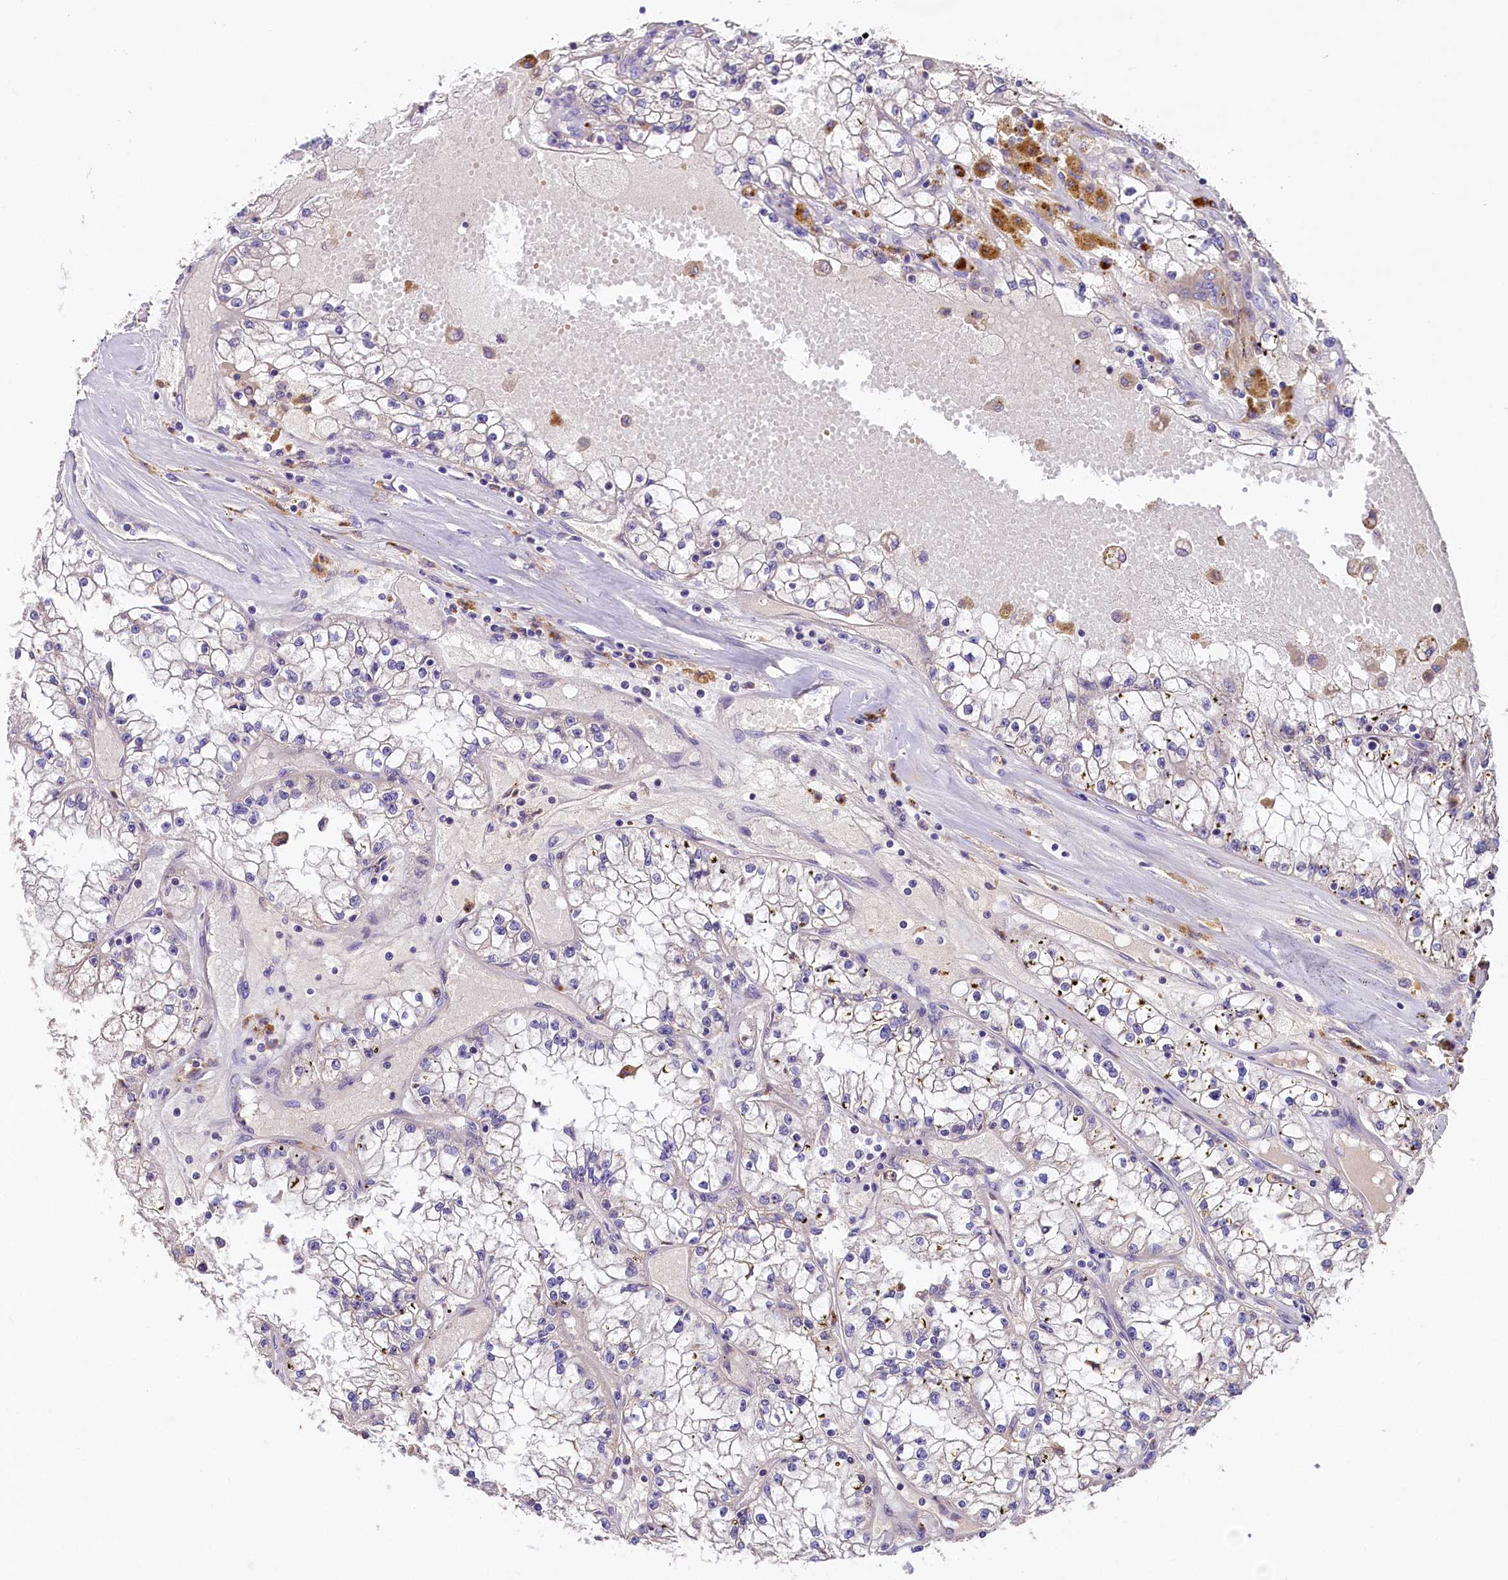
{"staining": {"intensity": "negative", "quantity": "none", "location": "none"}, "tissue": "renal cancer", "cell_type": "Tumor cells", "image_type": "cancer", "snomed": [{"axis": "morphology", "description": "Adenocarcinoma, NOS"}, {"axis": "topography", "description": "Kidney"}], "caption": "Immunohistochemistry (IHC) histopathology image of neoplastic tissue: human renal cancer (adenocarcinoma) stained with DAB displays no significant protein positivity in tumor cells. Nuclei are stained in blue.", "gene": "PMPCB", "patient": {"sex": "male", "age": 56}}